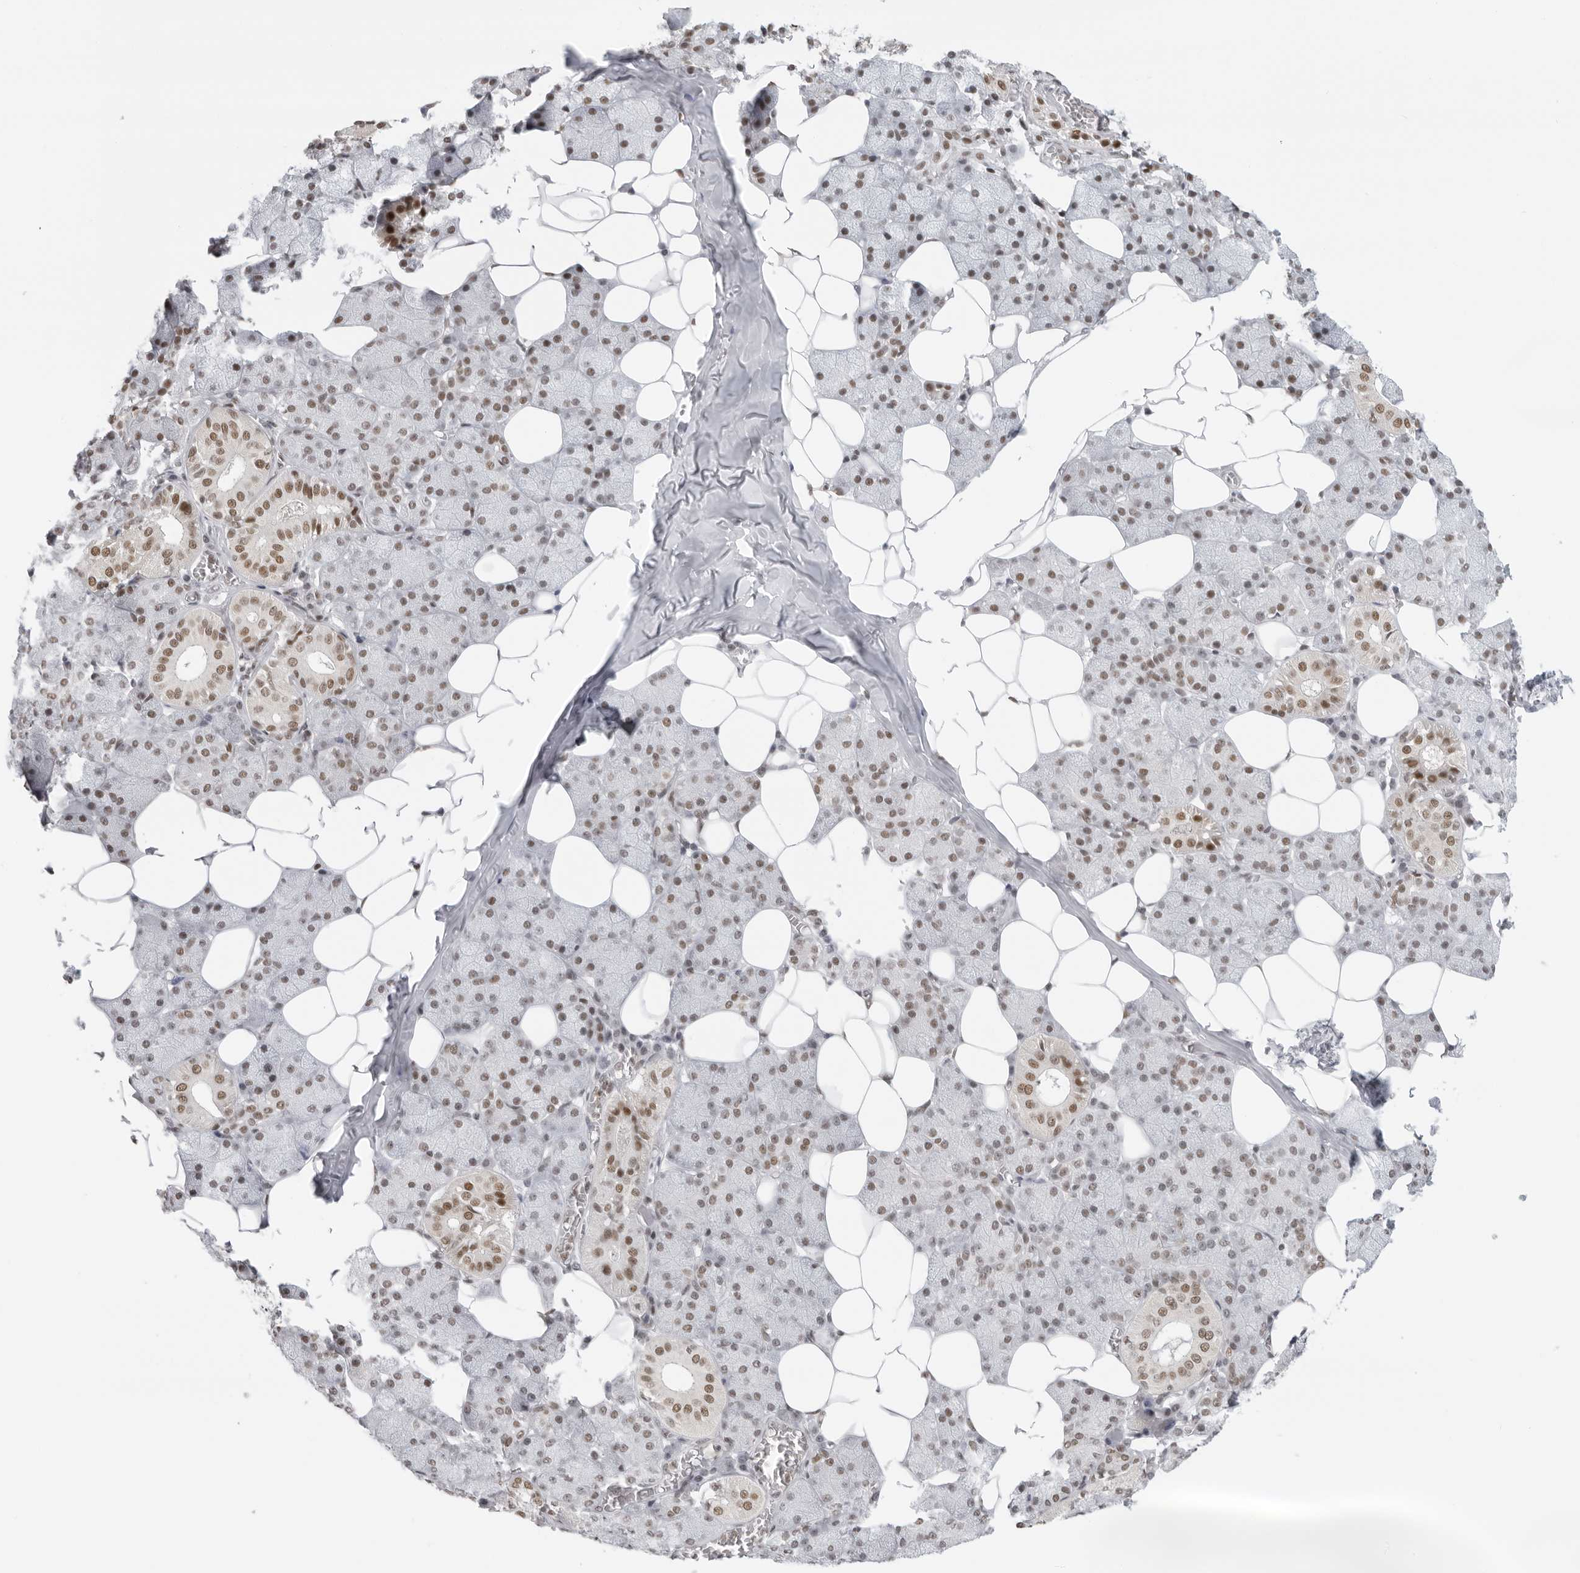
{"staining": {"intensity": "moderate", "quantity": "25%-75%", "location": "nuclear"}, "tissue": "salivary gland", "cell_type": "Glandular cells", "image_type": "normal", "snomed": [{"axis": "morphology", "description": "Normal tissue, NOS"}, {"axis": "topography", "description": "Salivary gland"}], "caption": "A medium amount of moderate nuclear expression is present in about 25%-75% of glandular cells in normal salivary gland.", "gene": "RPA2", "patient": {"sex": "female", "age": 33}}